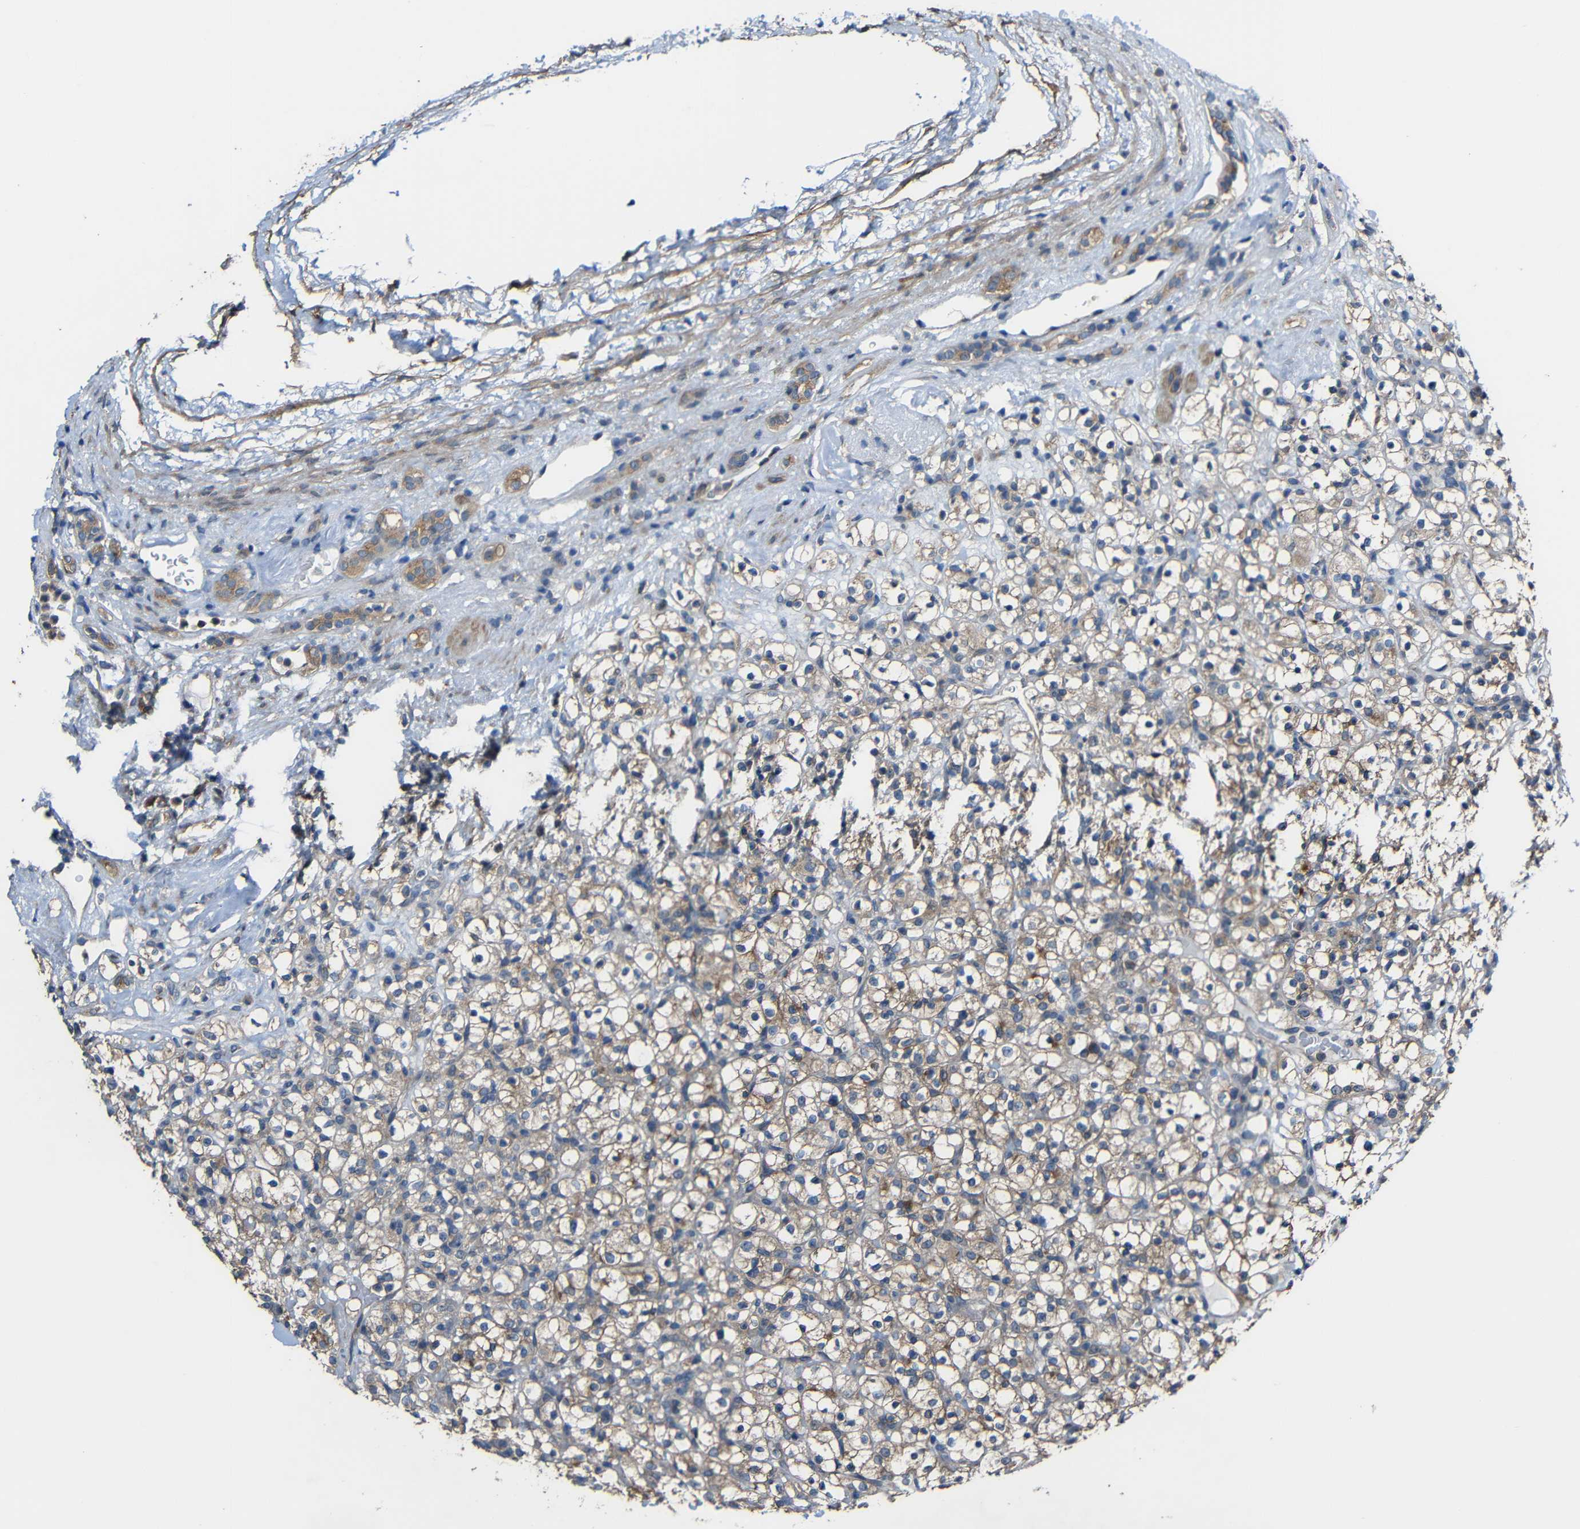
{"staining": {"intensity": "moderate", "quantity": "25%-75%", "location": "cytoplasmic/membranous"}, "tissue": "renal cancer", "cell_type": "Tumor cells", "image_type": "cancer", "snomed": [{"axis": "morphology", "description": "Normal tissue, NOS"}, {"axis": "morphology", "description": "Adenocarcinoma, NOS"}, {"axis": "topography", "description": "Kidney"}], "caption": "This is an image of immunohistochemistry staining of renal adenocarcinoma, which shows moderate positivity in the cytoplasmic/membranous of tumor cells.", "gene": "CHST9", "patient": {"sex": "female", "age": 72}}